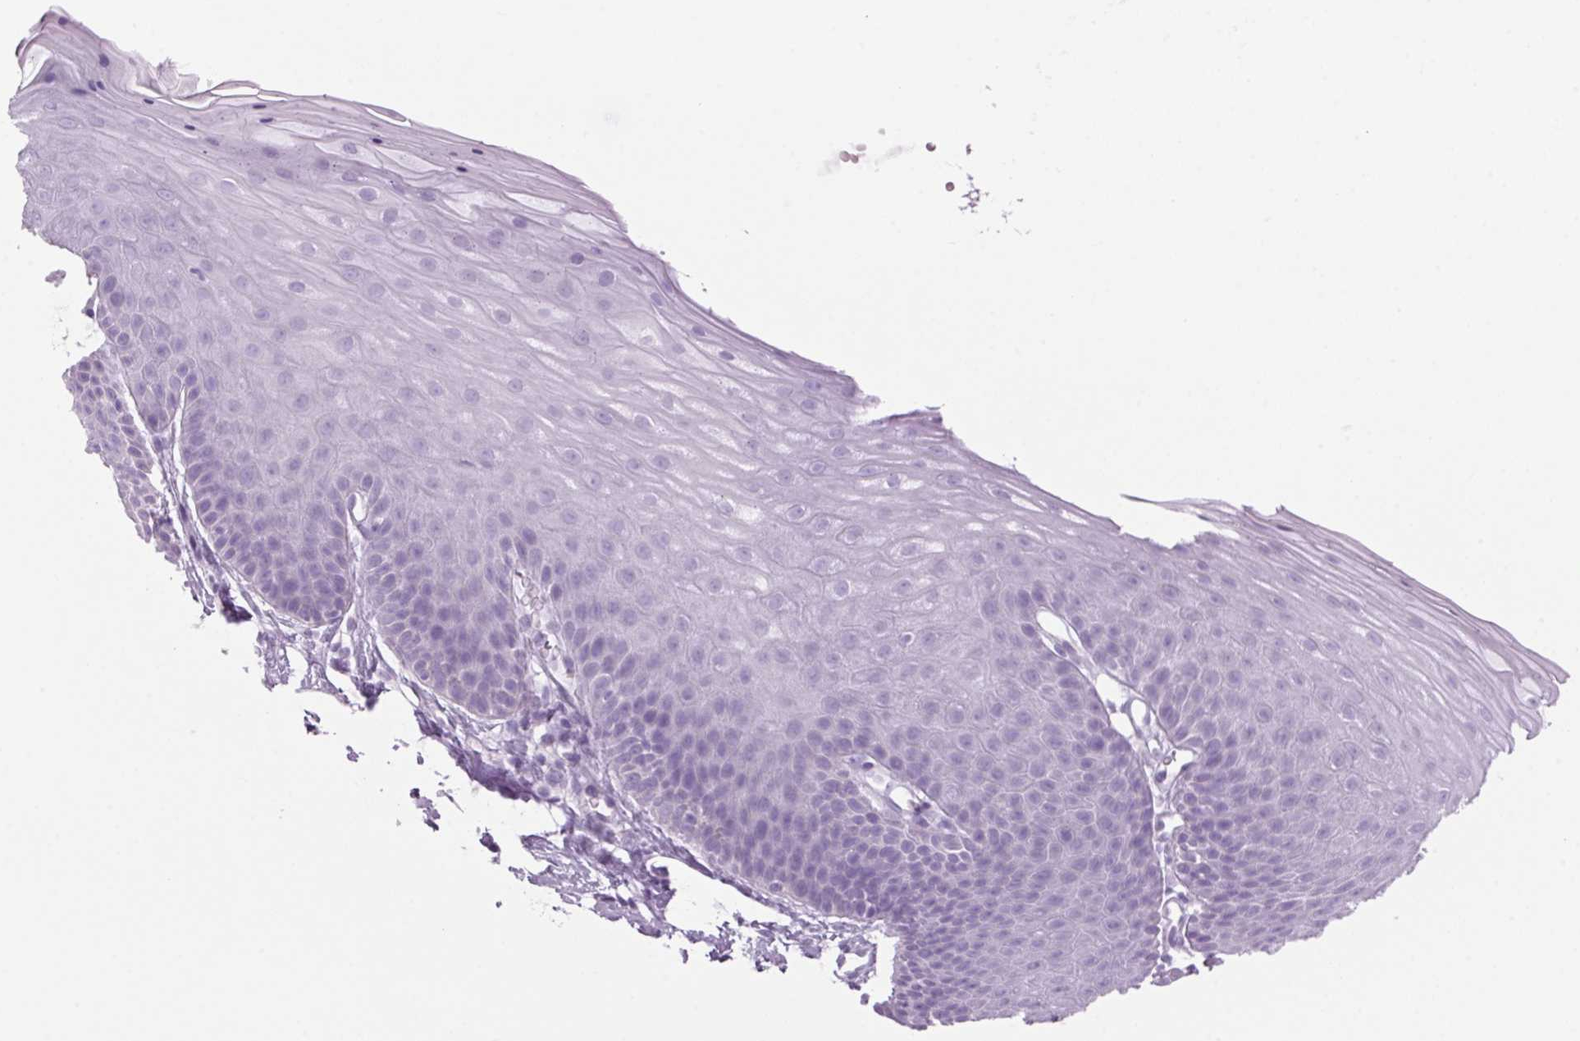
{"staining": {"intensity": "negative", "quantity": "none", "location": "none"}, "tissue": "skin", "cell_type": "Epidermal cells", "image_type": "normal", "snomed": [{"axis": "morphology", "description": "Normal tissue, NOS"}, {"axis": "topography", "description": "Anal"}], "caption": "A histopathology image of human skin is negative for staining in epidermal cells. (Brightfield microscopy of DAB immunohistochemistry (IHC) at high magnification).", "gene": "PPP1R1A", "patient": {"sex": "male", "age": 53}}